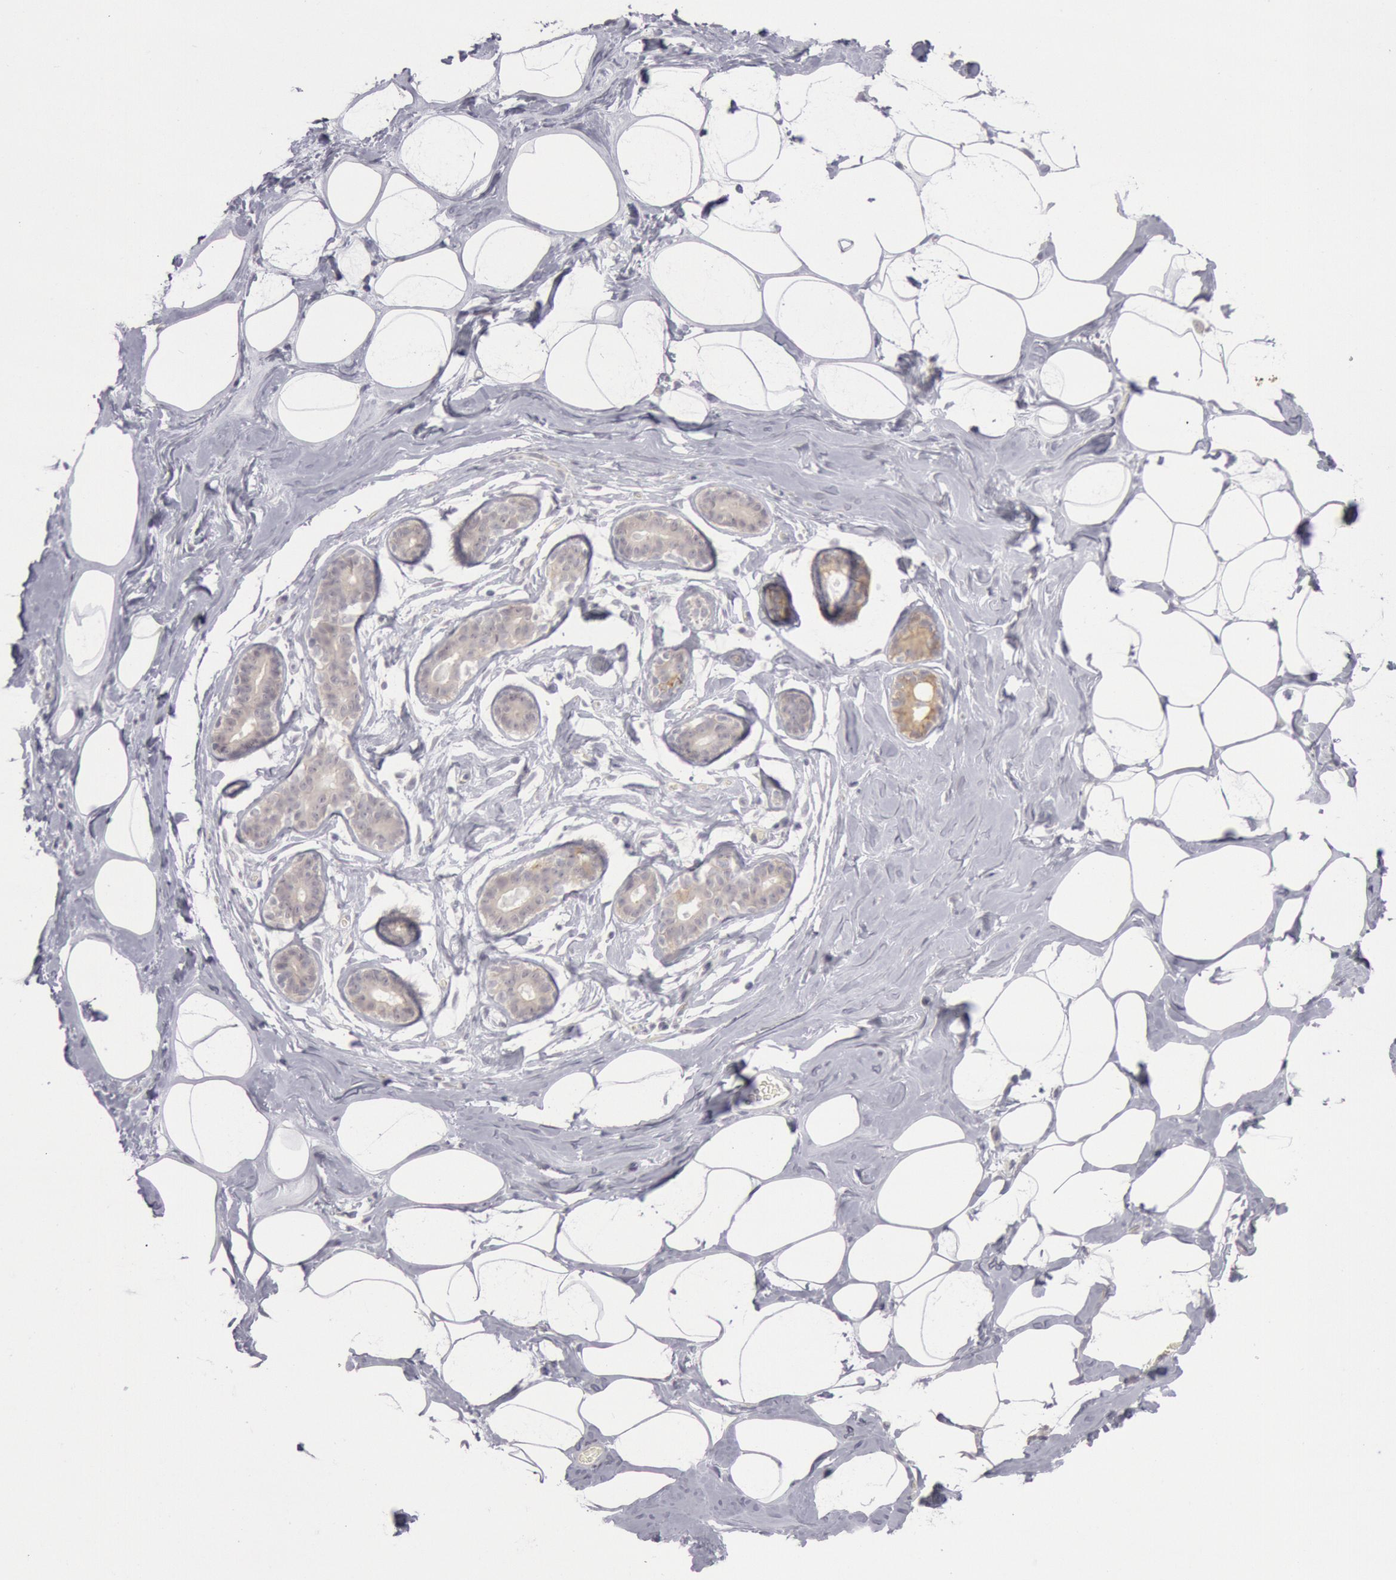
{"staining": {"intensity": "negative", "quantity": "none", "location": "none"}, "tissue": "breast", "cell_type": "Adipocytes", "image_type": "normal", "snomed": [{"axis": "morphology", "description": "Normal tissue, NOS"}, {"axis": "morphology", "description": "Fibrosis, NOS"}, {"axis": "topography", "description": "Breast"}], "caption": "Breast was stained to show a protein in brown. There is no significant staining in adipocytes. Nuclei are stained in blue.", "gene": "JOSD1", "patient": {"sex": "female", "age": 39}}